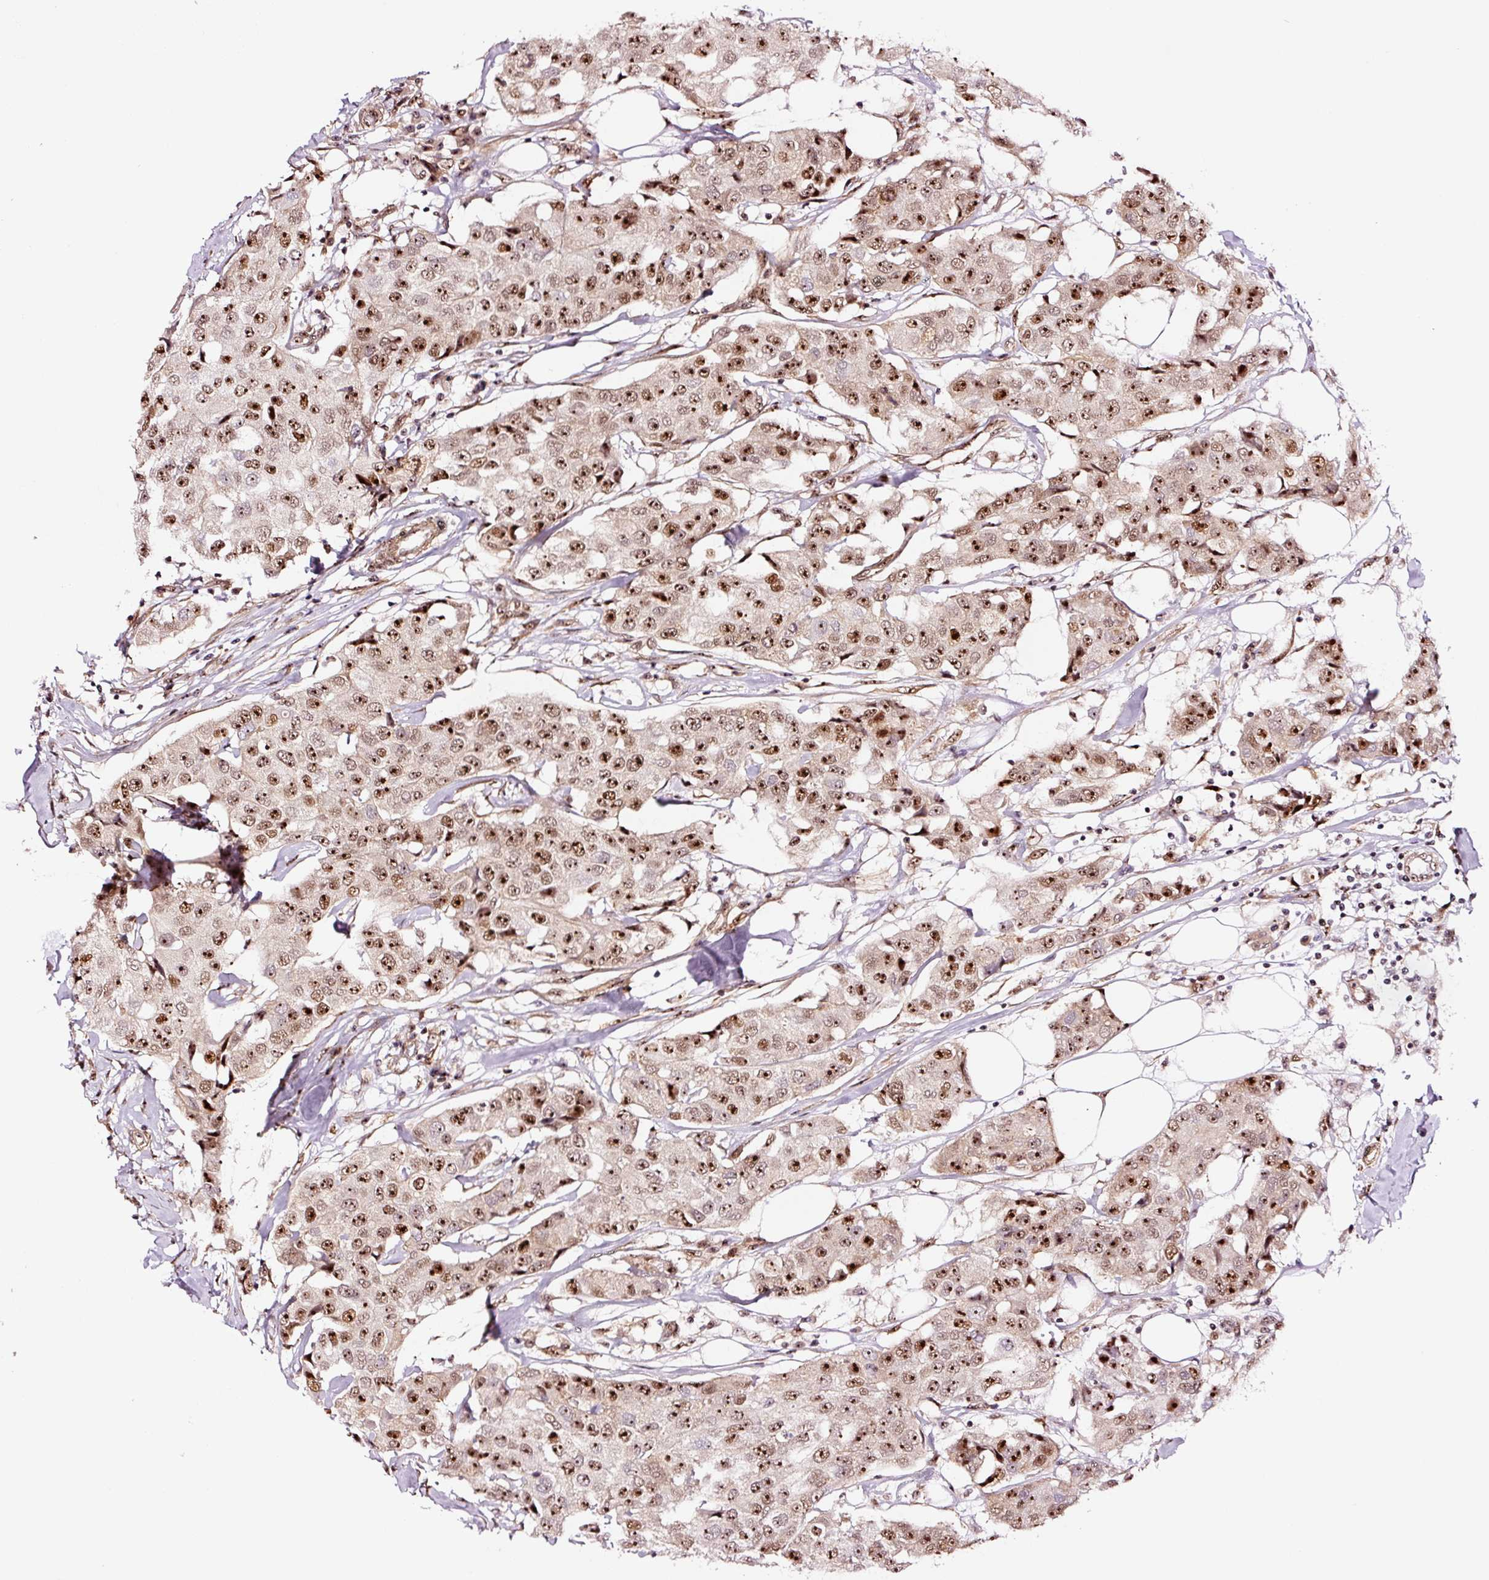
{"staining": {"intensity": "strong", "quantity": ">75%", "location": "nuclear"}, "tissue": "breast cancer", "cell_type": "Tumor cells", "image_type": "cancer", "snomed": [{"axis": "morphology", "description": "Duct carcinoma"}, {"axis": "topography", "description": "Breast"}], "caption": "Protein analysis of breast cancer tissue shows strong nuclear expression in approximately >75% of tumor cells.", "gene": "GNL3", "patient": {"sex": "female", "age": 80}}